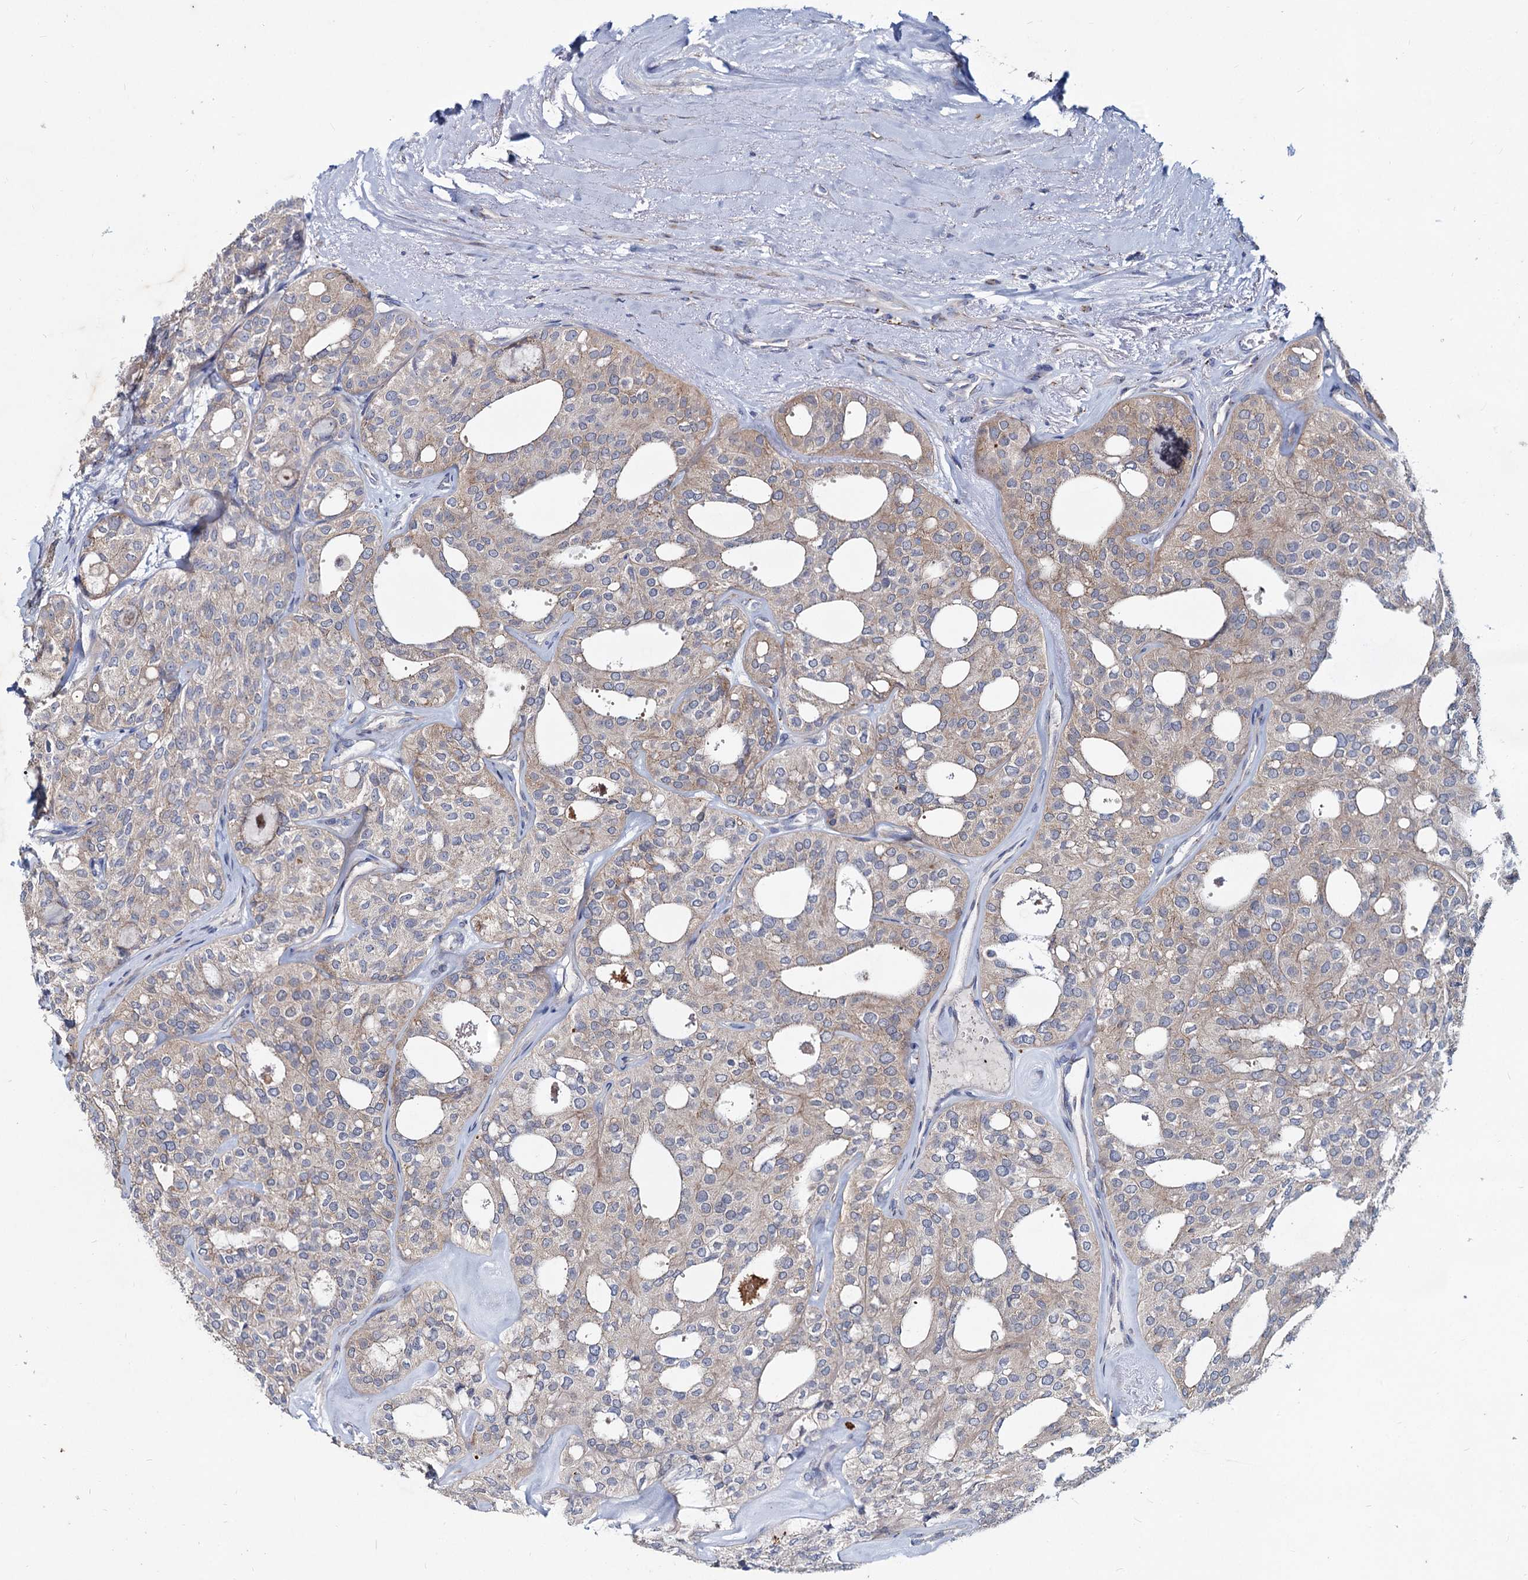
{"staining": {"intensity": "weak", "quantity": "<25%", "location": "cytoplasmic/membranous"}, "tissue": "thyroid cancer", "cell_type": "Tumor cells", "image_type": "cancer", "snomed": [{"axis": "morphology", "description": "Follicular adenoma carcinoma, NOS"}, {"axis": "topography", "description": "Thyroid gland"}], "caption": "Follicular adenoma carcinoma (thyroid) was stained to show a protein in brown. There is no significant positivity in tumor cells. (Brightfield microscopy of DAB IHC at high magnification).", "gene": "AGBL4", "patient": {"sex": "male", "age": 75}}